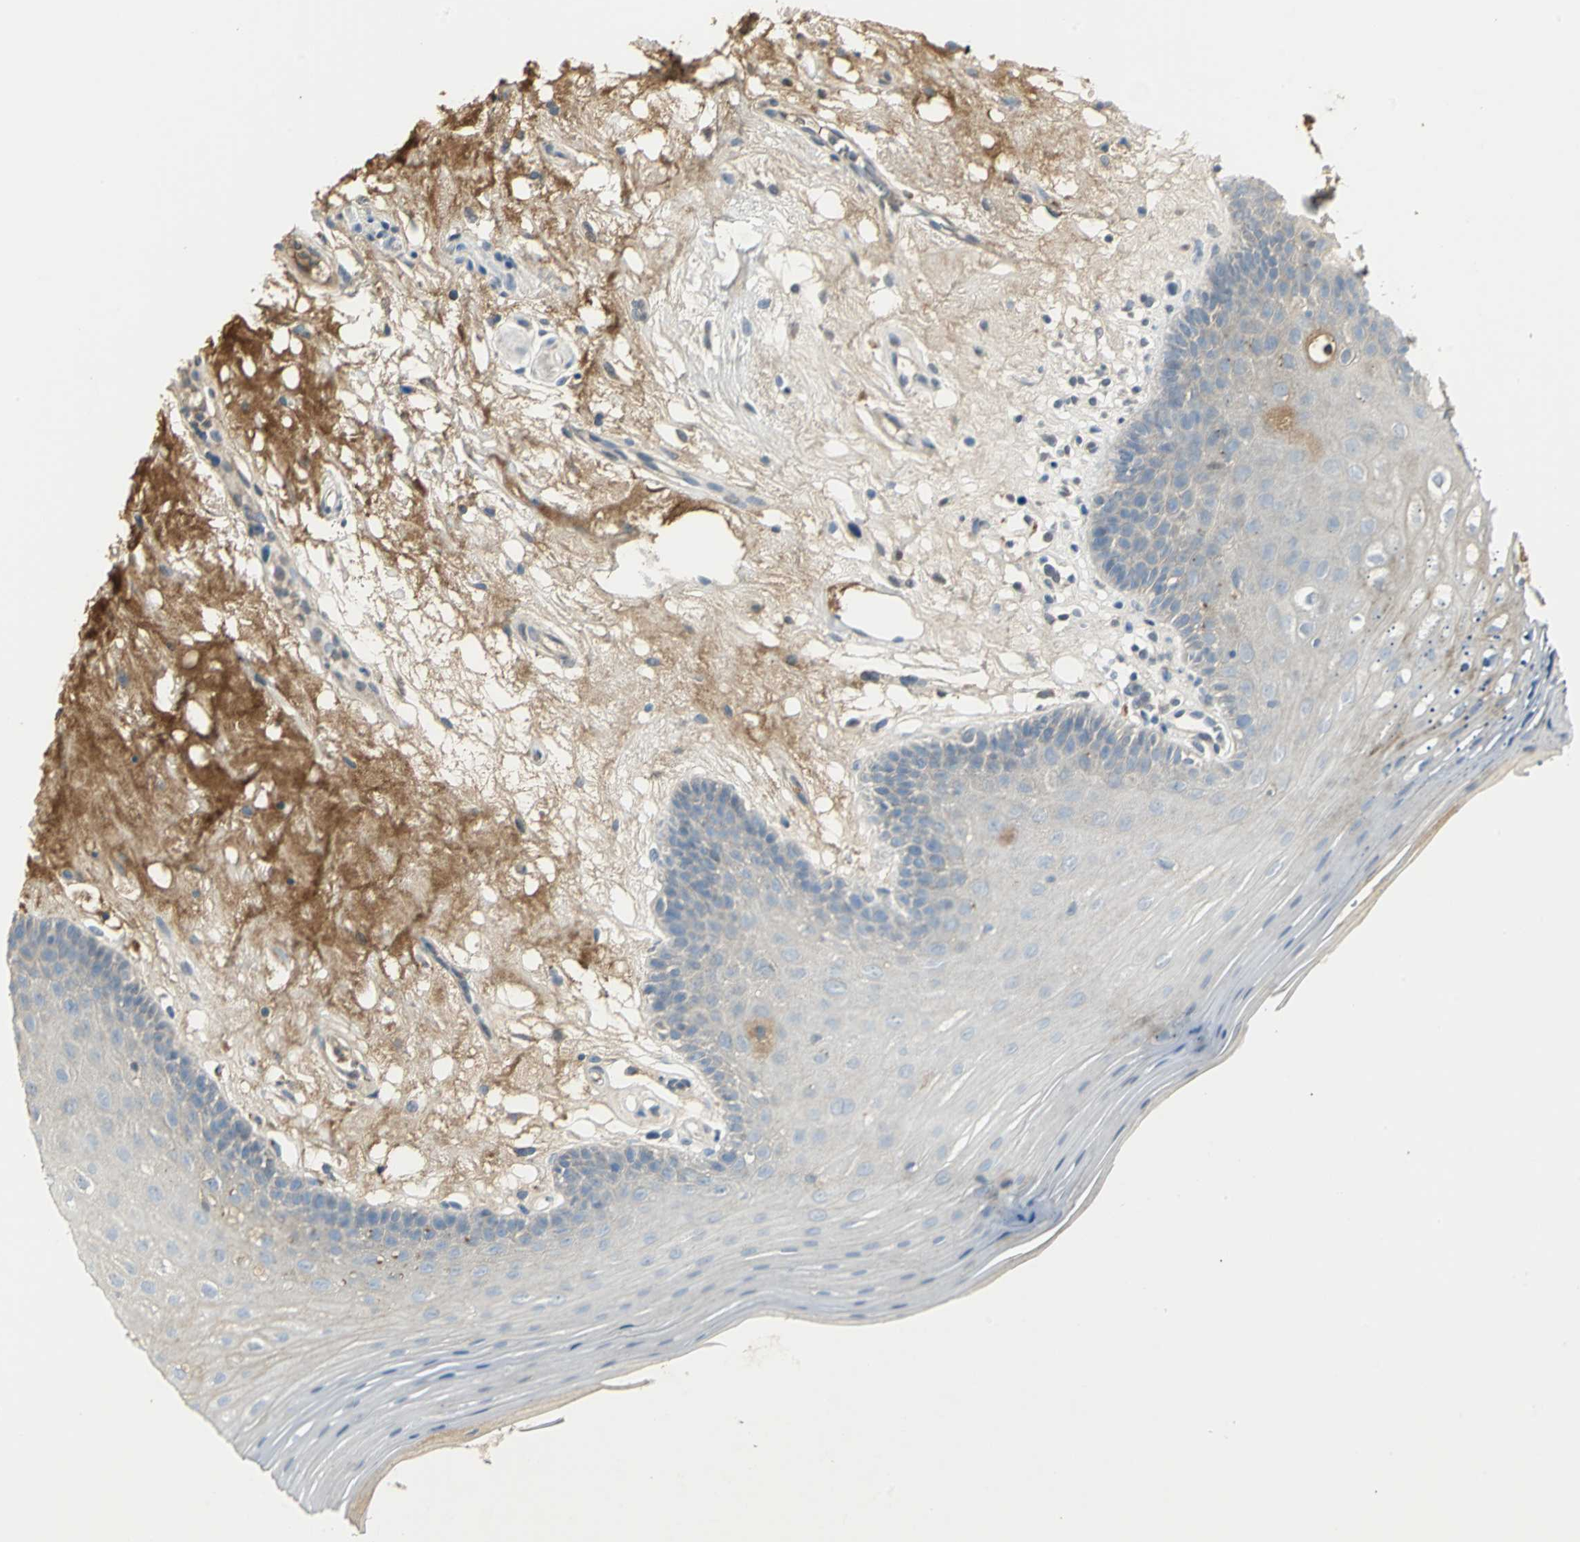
{"staining": {"intensity": "negative", "quantity": "none", "location": "none"}, "tissue": "oral mucosa", "cell_type": "Squamous epithelial cells", "image_type": "normal", "snomed": [{"axis": "morphology", "description": "Normal tissue, NOS"}, {"axis": "morphology", "description": "Squamous cell carcinoma, NOS"}, {"axis": "topography", "description": "Skeletal muscle"}, {"axis": "topography", "description": "Oral tissue"}, {"axis": "topography", "description": "Head-Neck"}], "caption": "Image shows no significant protein expression in squamous epithelial cells of unremarkable oral mucosa.", "gene": "PROC", "patient": {"sex": "male", "age": 71}}